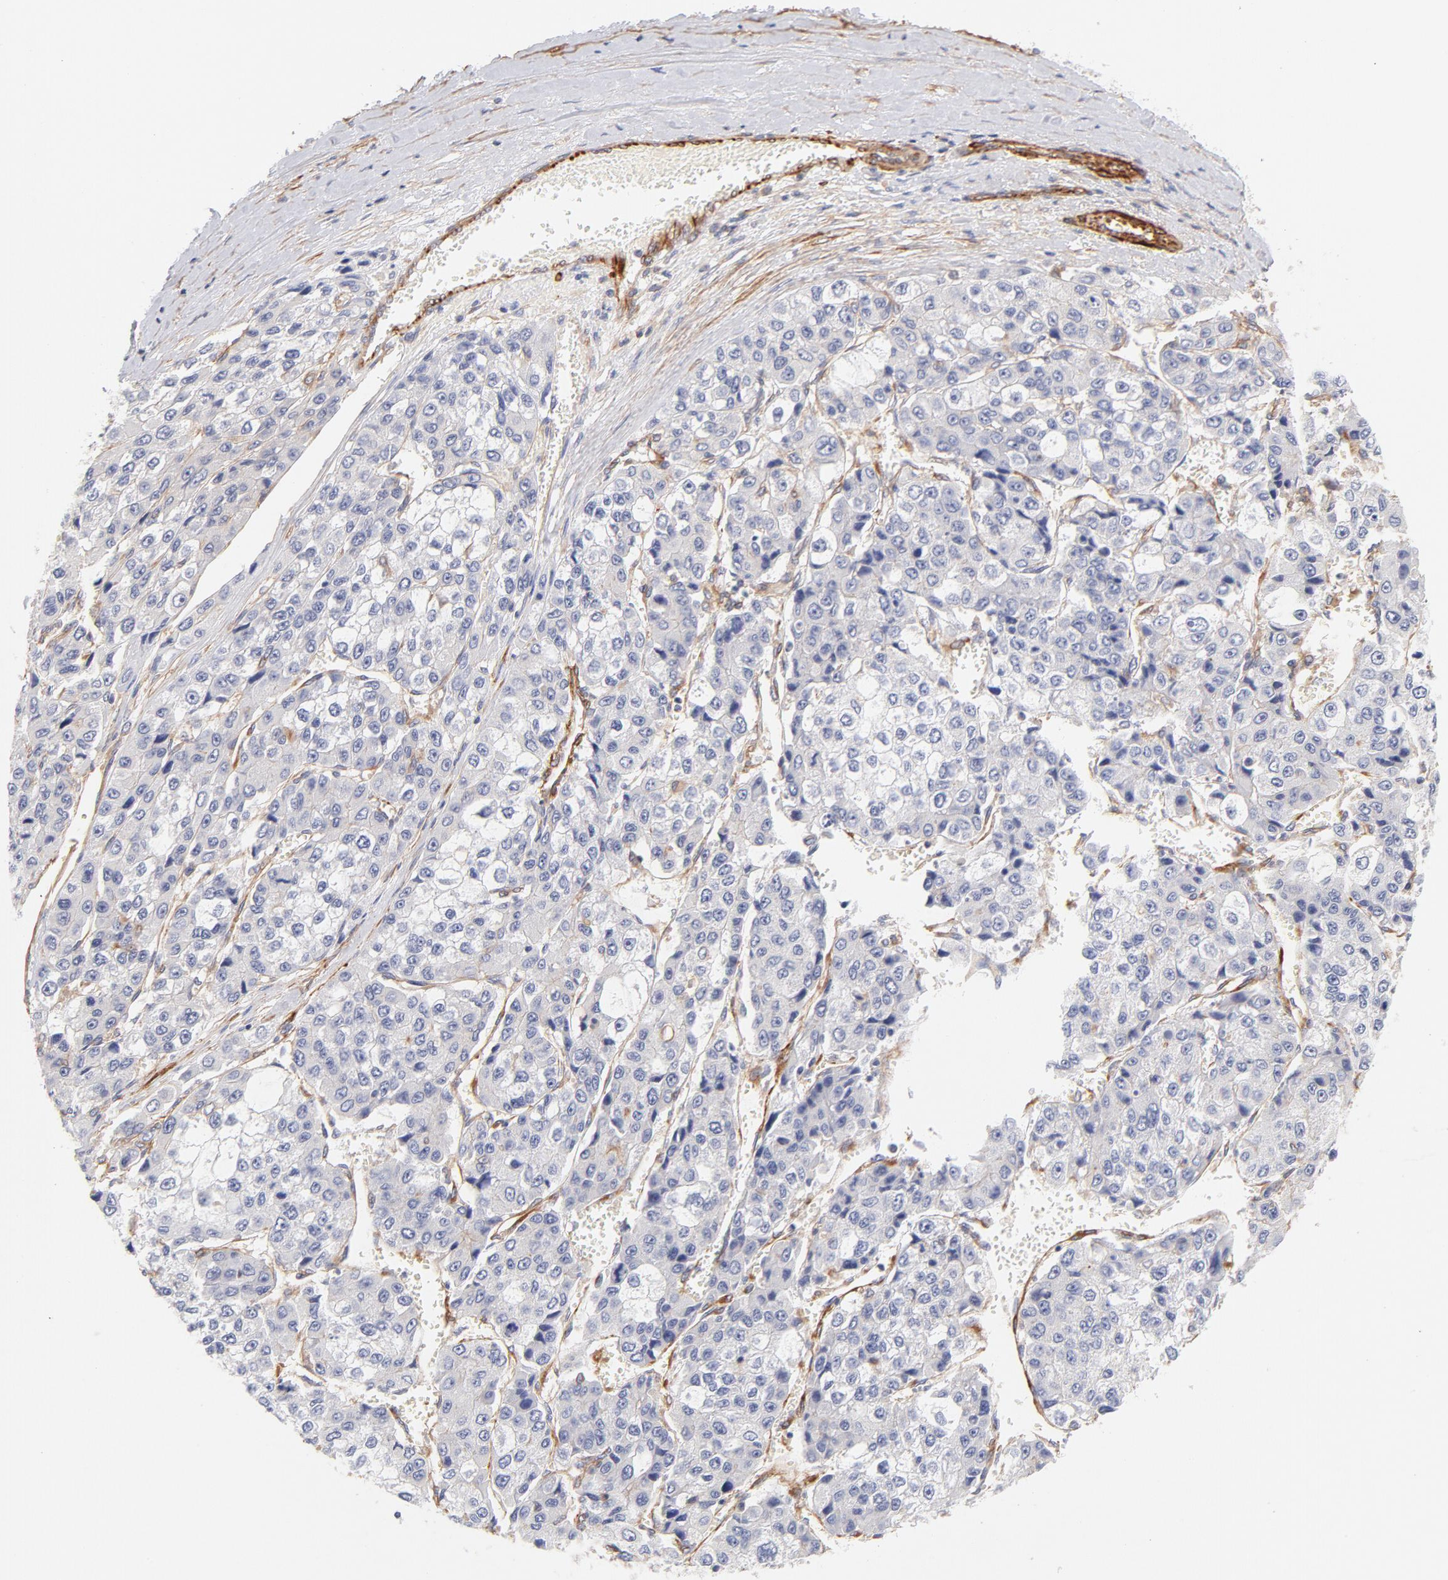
{"staining": {"intensity": "negative", "quantity": "none", "location": "none"}, "tissue": "liver cancer", "cell_type": "Tumor cells", "image_type": "cancer", "snomed": [{"axis": "morphology", "description": "Carcinoma, Hepatocellular, NOS"}, {"axis": "topography", "description": "Liver"}], "caption": "Immunohistochemistry (IHC) image of neoplastic tissue: human hepatocellular carcinoma (liver) stained with DAB (3,3'-diaminobenzidine) displays no significant protein positivity in tumor cells.", "gene": "LDLRAP1", "patient": {"sex": "female", "age": 66}}